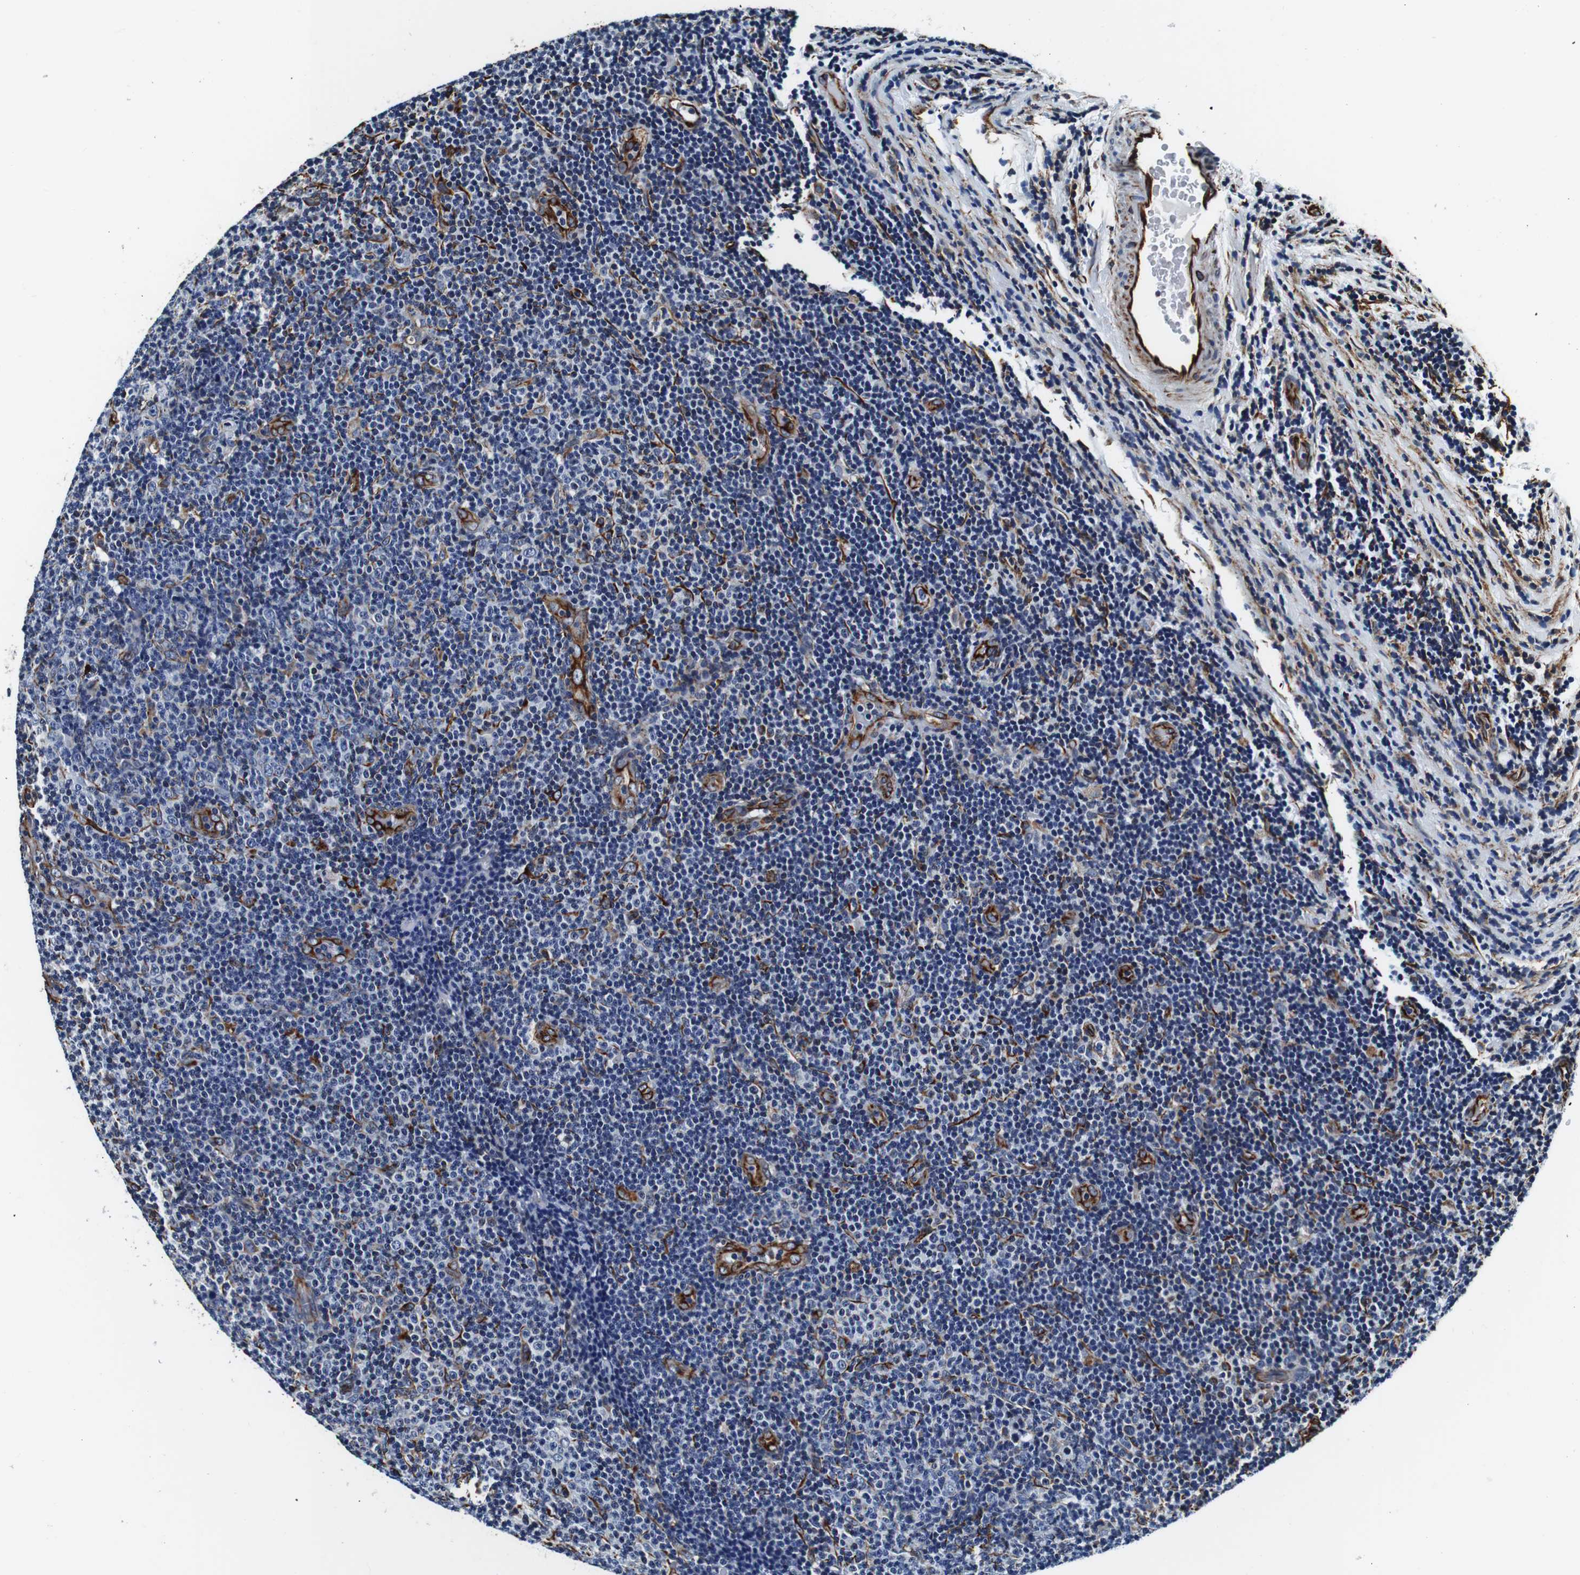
{"staining": {"intensity": "negative", "quantity": "none", "location": "none"}, "tissue": "lymphoma", "cell_type": "Tumor cells", "image_type": "cancer", "snomed": [{"axis": "morphology", "description": "Malignant lymphoma, non-Hodgkin's type, Low grade"}, {"axis": "topography", "description": "Lymph node"}], "caption": "This is an immunohistochemistry image of malignant lymphoma, non-Hodgkin's type (low-grade). There is no staining in tumor cells.", "gene": "GJE1", "patient": {"sex": "male", "age": 83}}